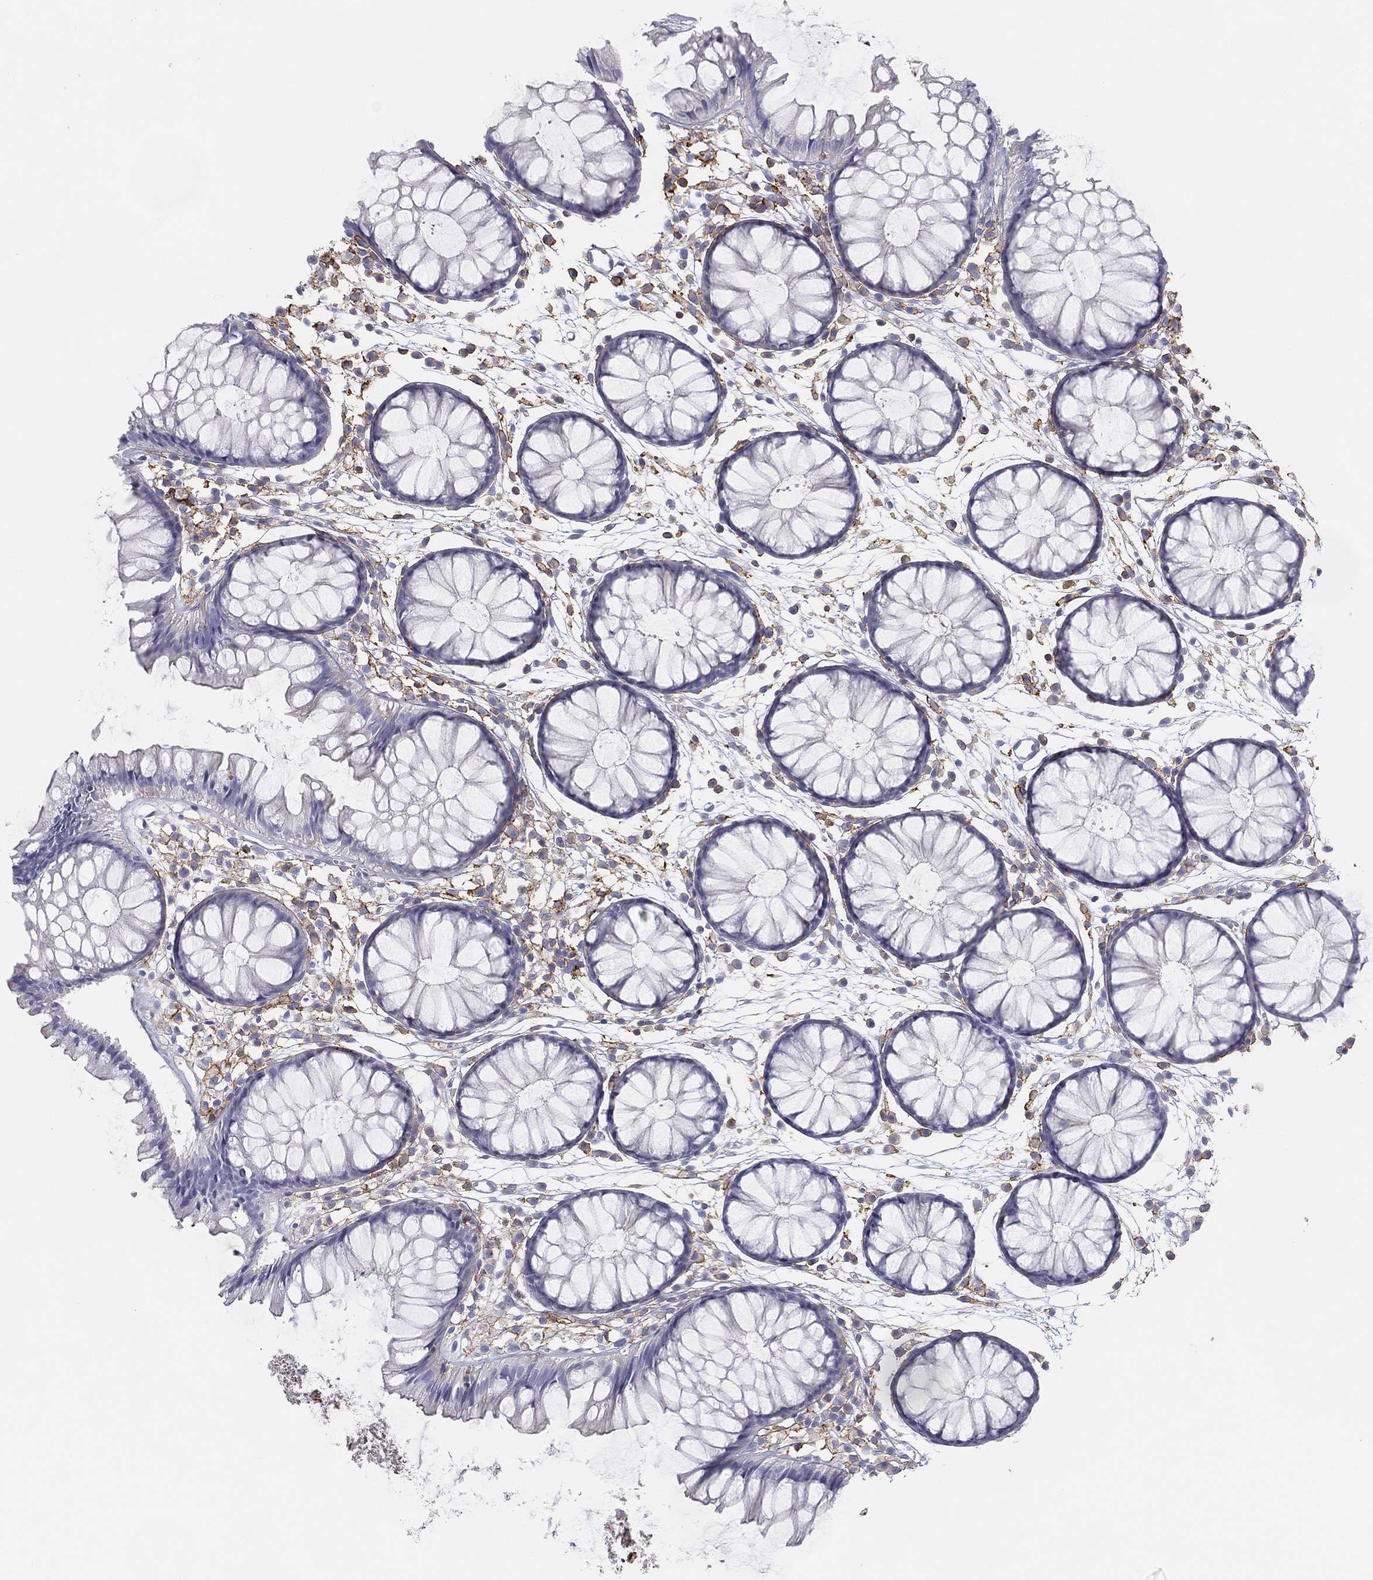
{"staining": {"intensity": "negative", "quantity": "none", "location": "none"}, "tissue": "colon", "cell_type": "Endothelial cells", "image_type": "normal", "snomed": [{"axis": "morphology", "description": "Normal tissue, NOS"}, {"axis": "morphology", "description": "Adenocarcinoma, NOS"}, {"axis": "topography", "description": "Colon"}], "caption": "This histopathology image is of benign colon stained with IHC to label a protein in brown with the nuclei are counter-stained blue. There is no staining in endothelial cells.", "gene": "SELPLG", "patient": {"sex": "male", "age": 65}}